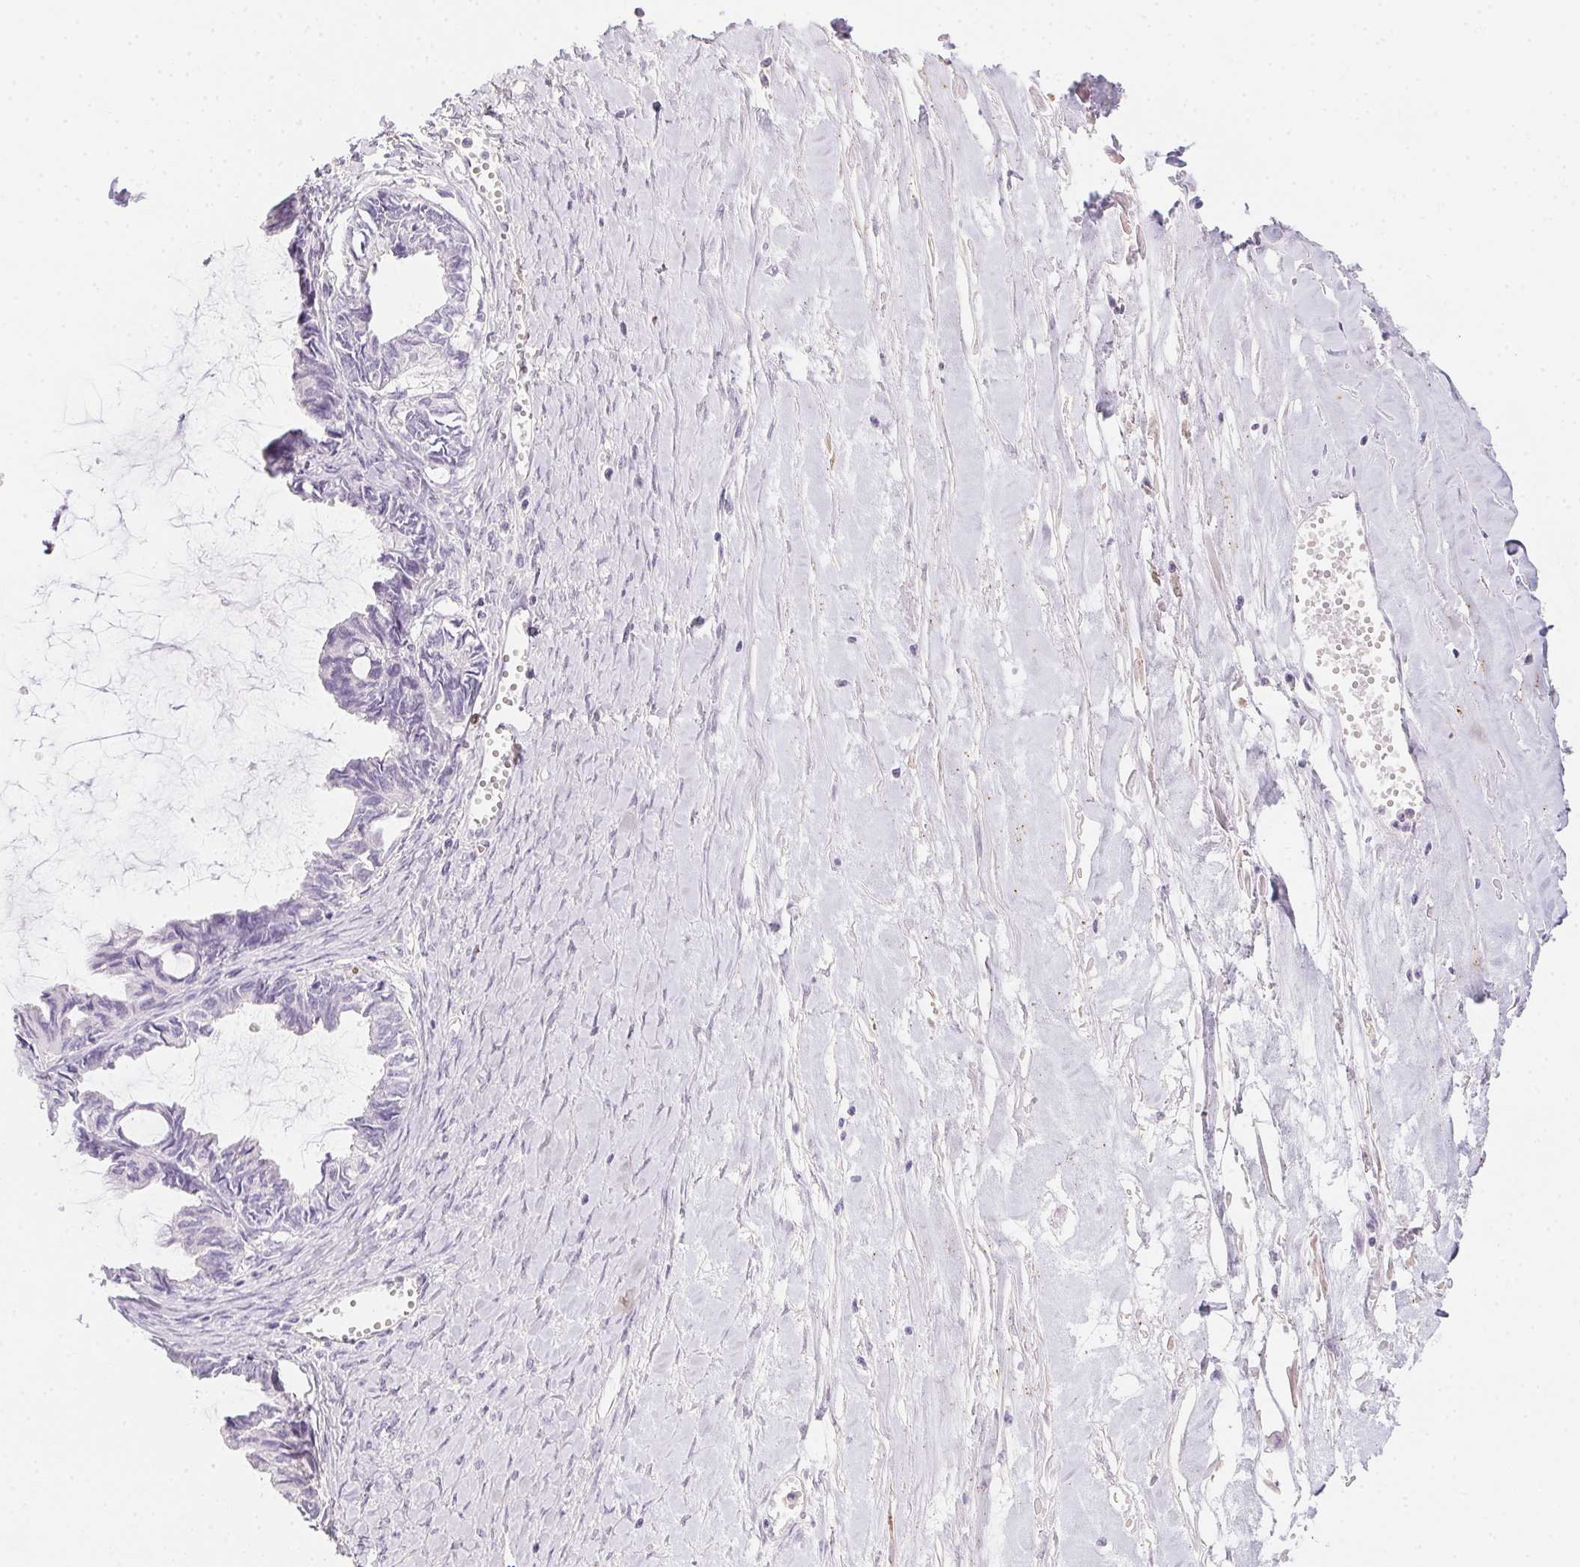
{"staining": {"intensity": "negative", "quantity": "none", "location": "none"}, "tissue": "ovarian cancer", "cell_type": "Tumor cells", "image_type": "cancer", "snomed": [{"axis": "morphology", "description": "Cystadenocarcinoma, mucinous, NOS"}, {"axis": "topography", "description": "Ovary"}], "caption": "DAB immunohistochemical staining of ovarian cancer (mucinous cystadenocarcinoma) shows no significant positivity in tumor cells. (Brightfield microscopy of DAB immunohistochemistry at high magnification).", "gene": "MYL4", "patient": {"sex": "female", "age": 61}}